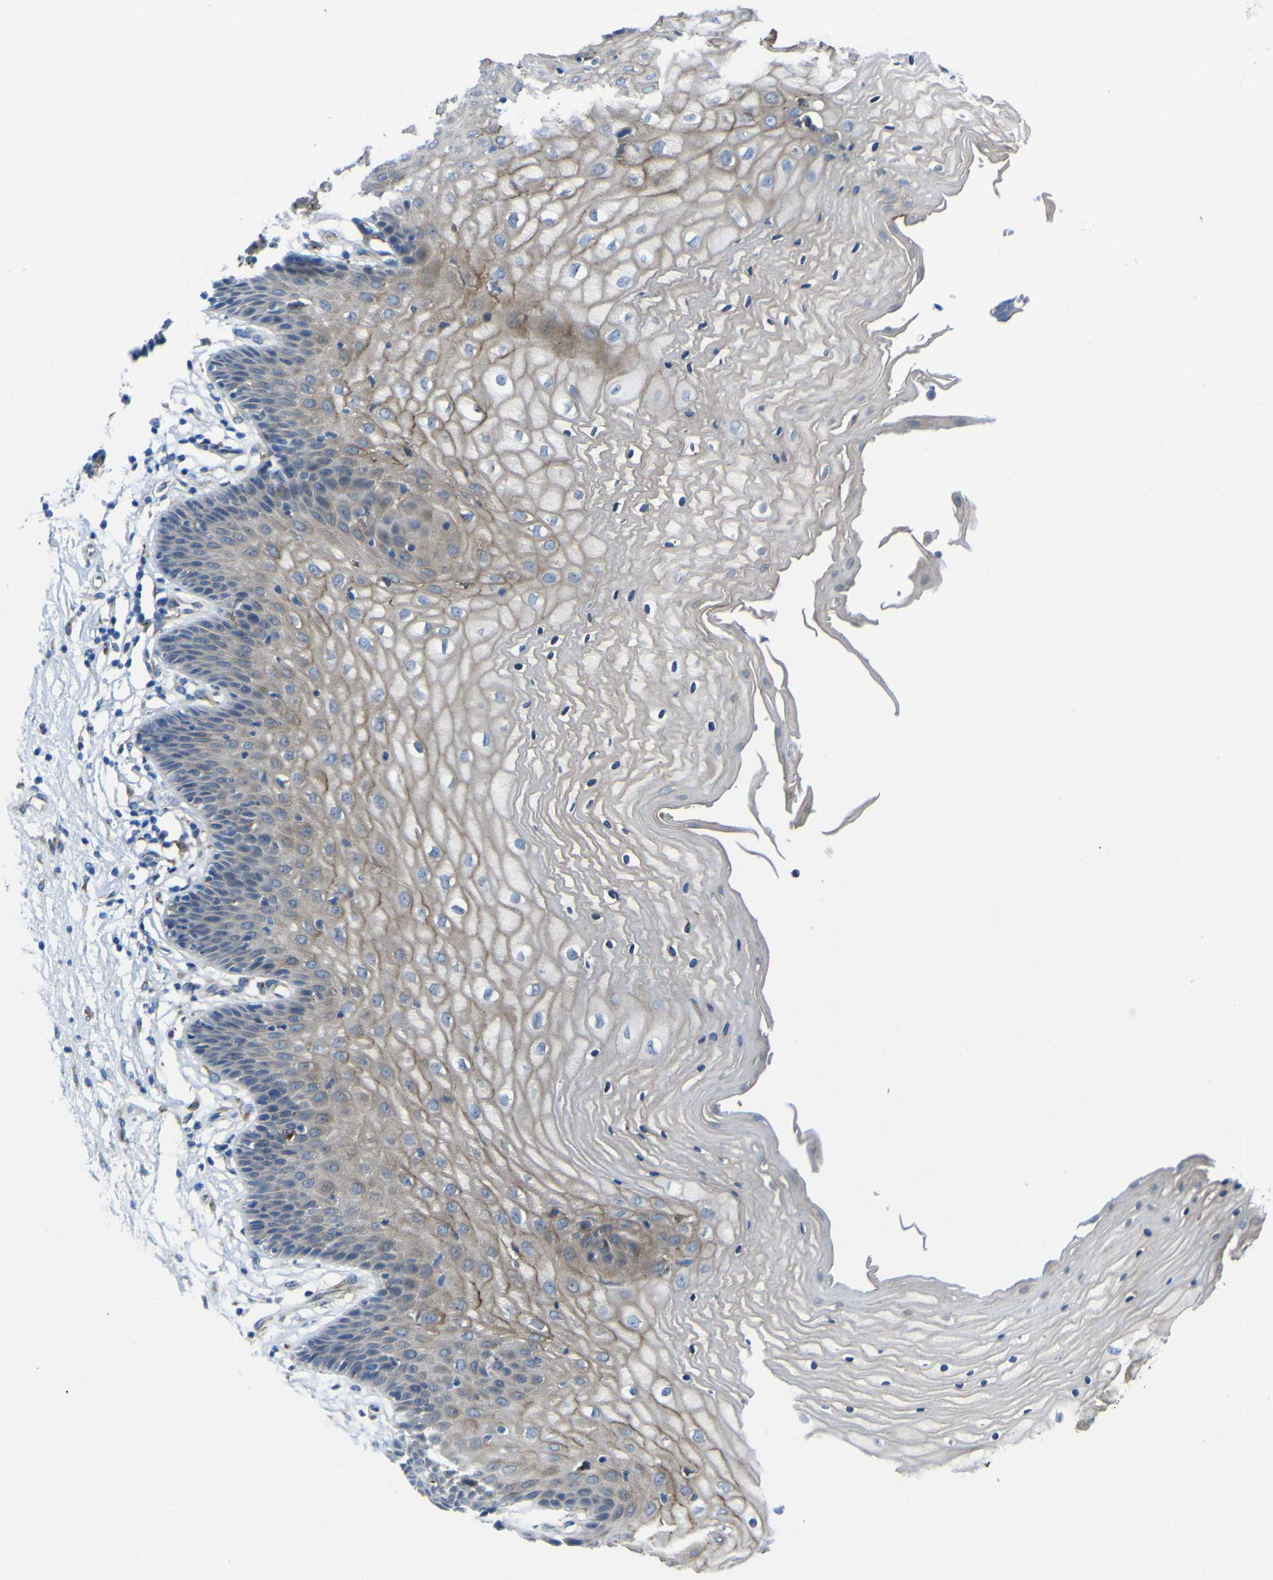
{"staining": {"intensity": "weak", "quantity": ">75%", "location": "cytoplasmic/membranous"}, "tissue": "vagina", "cell_type": "Squamous epithelial cells", "image_type": "normal", "snomed": [{"axis": "morphology", "description": "Normal tissue, NOS"}, {"axis": "topography", "description": "Vagina"}], "caption": "Immunohistochemical staining of benign human vagina demonstrates >75% levels of weak cytoplasmic/membranous protein staining in approximately >75% of squamous epithelial cells.", "gene": "CST3", "patient": {"sex": "female", "age": 34}}